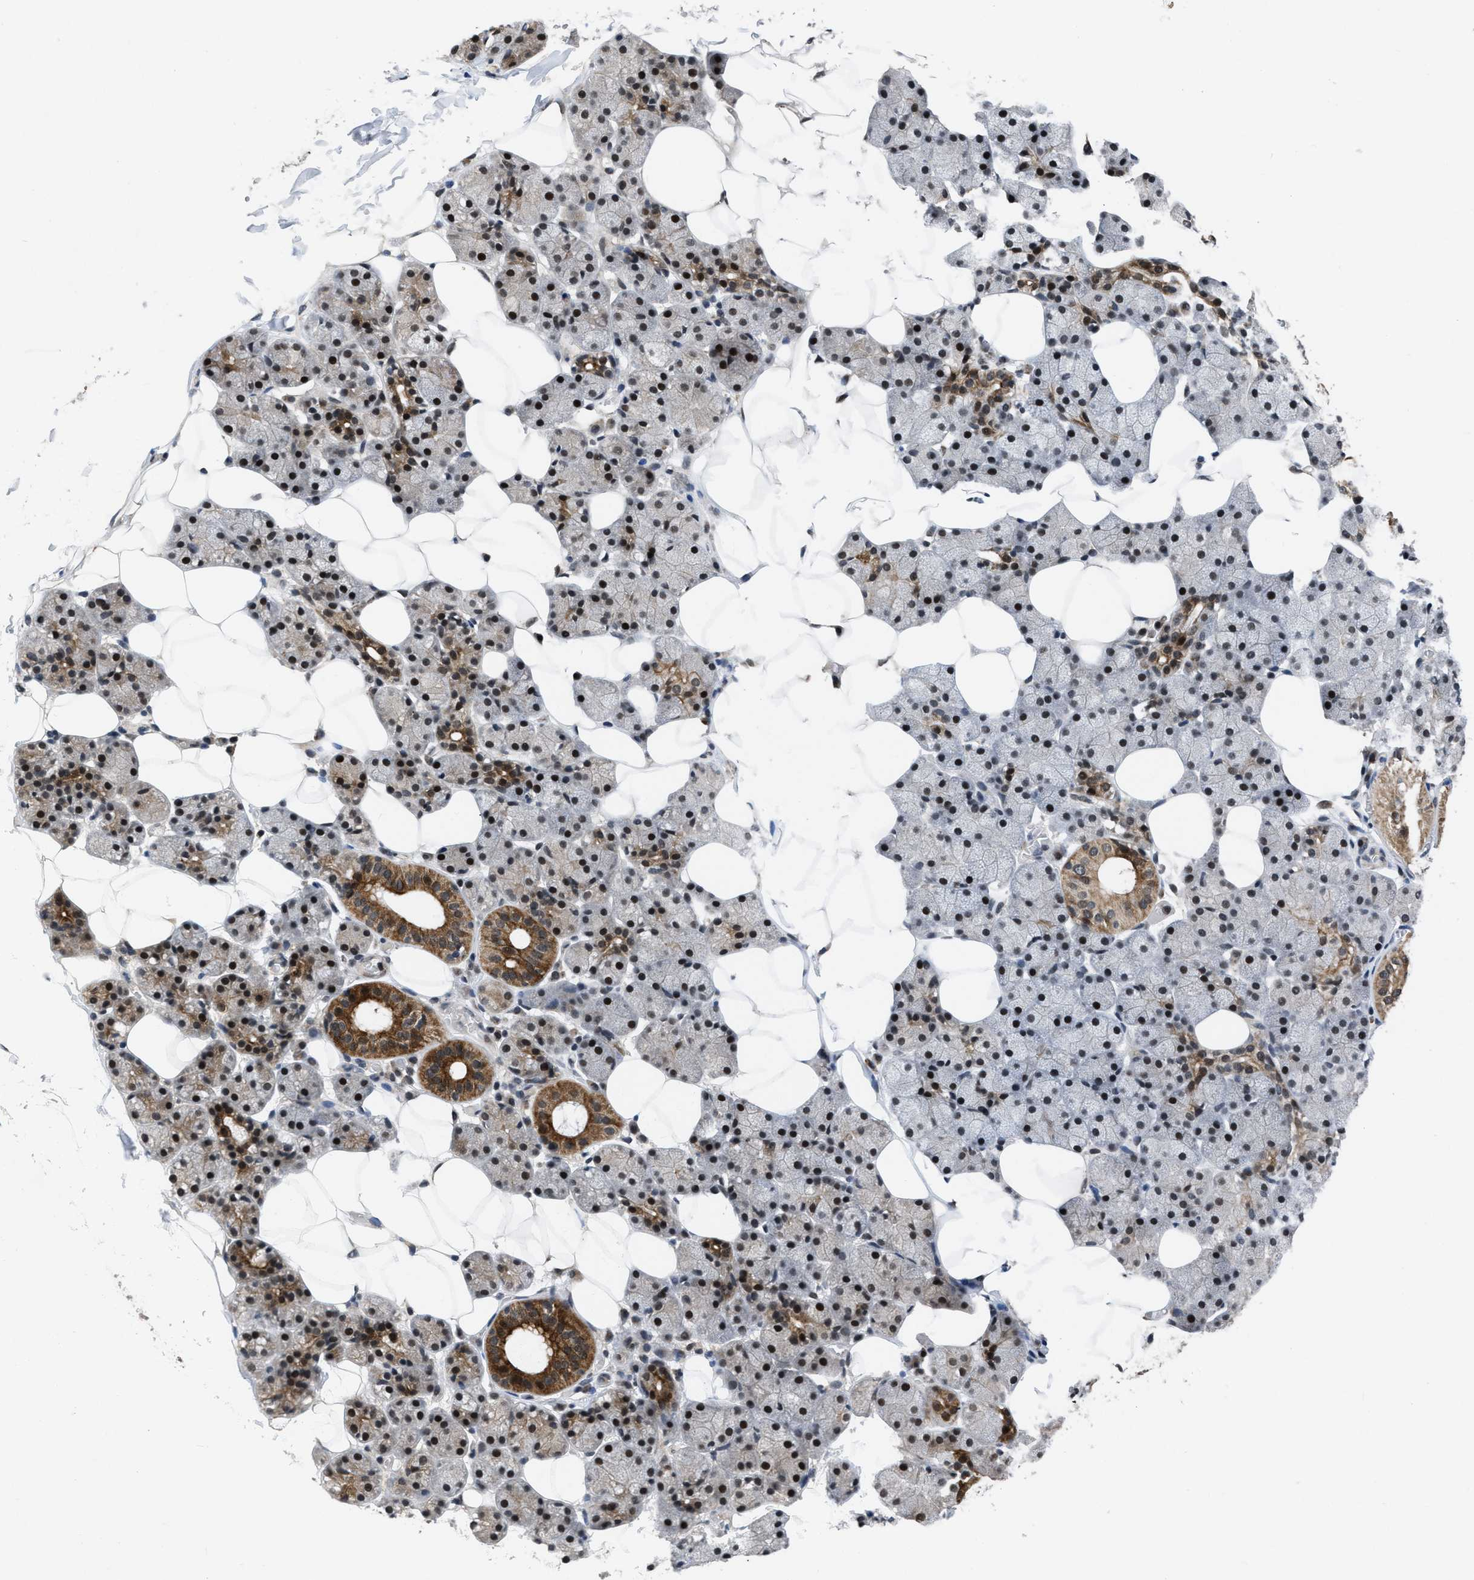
{"staining": {"intensity": "moderate", "quantity": "25%-75%", "location": "cytoplasmic/membranous,nuclear"}, "tissue": "salivary gland", "cell_type": "Glandular cells", "image_type": "normal", "snomed": [{"axis": "morphology", "description": "Normal tissue, NOS"}, {"axis": "topography", "description": "Salivary gland"}], "caption": "Protein expression analysis of benign salivary gland displays moderate cytoplasmic/membranous,nuclear expression in approximately 25%-75% of glandular cells.", "gene": "ZNHIT1", "patient": {"sex": "female", "age": 33}}